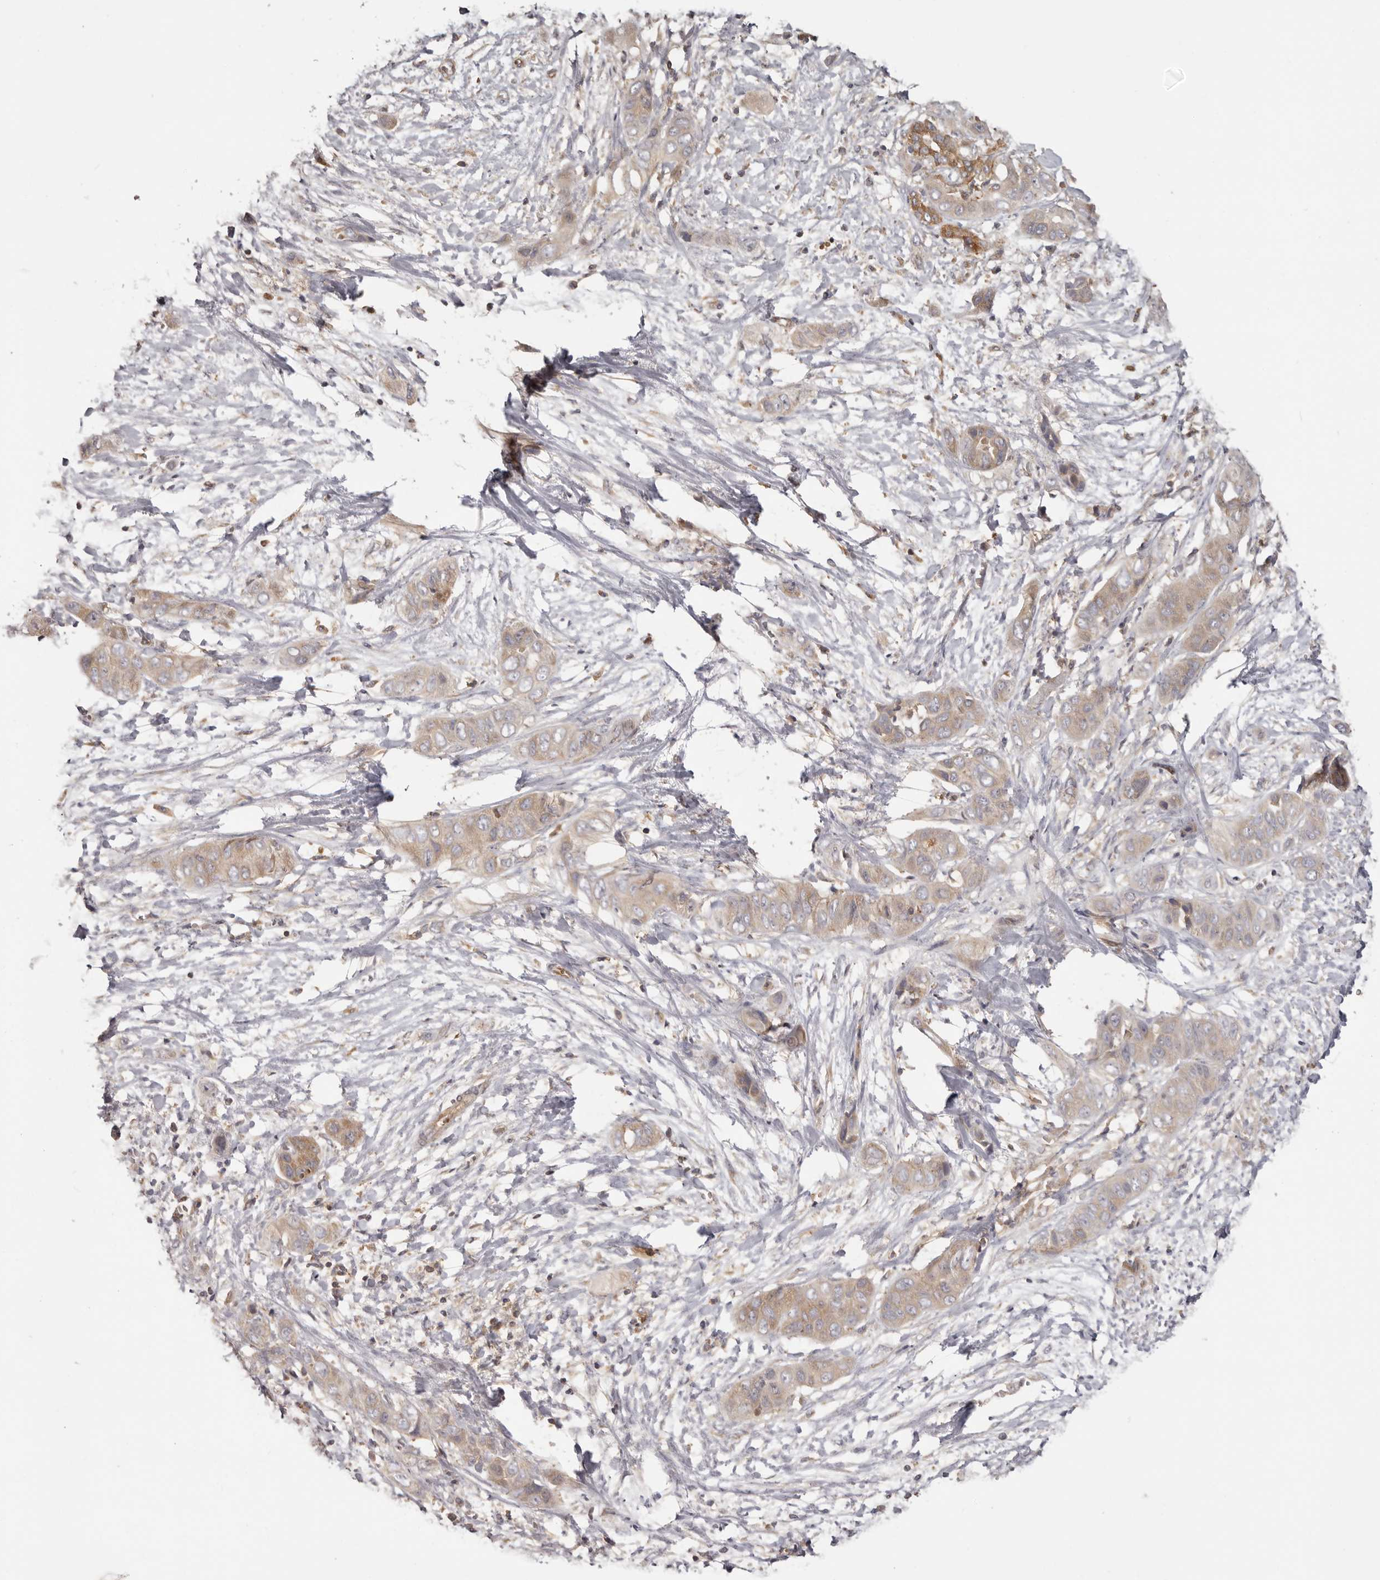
{"staining": {"intensity": "weak", "quantity": ">75%", "location": "cytoplasmic/membranous"}, "tissue": "liver cancer", "cell_type": "Tumor cells", "image_type": "cancer", "snomed": [{"axis": "morphology", "description": "Cholangiocarcinoma"}, {"axis": "topography", "description": "Liver"}], "caption": "Immunohistochemistry (DAB (3,3'-diaminobenzidine)) staining of human cholangiocarcinoma (liver) displays weak cytoplasmic/membranous protein expression in about >75% of tumor cells. (Brightfield microscopy of DAB IHC at high magnification).", "gene": "EEF1E1", "patient": {"sex": "female", "age": 52}}